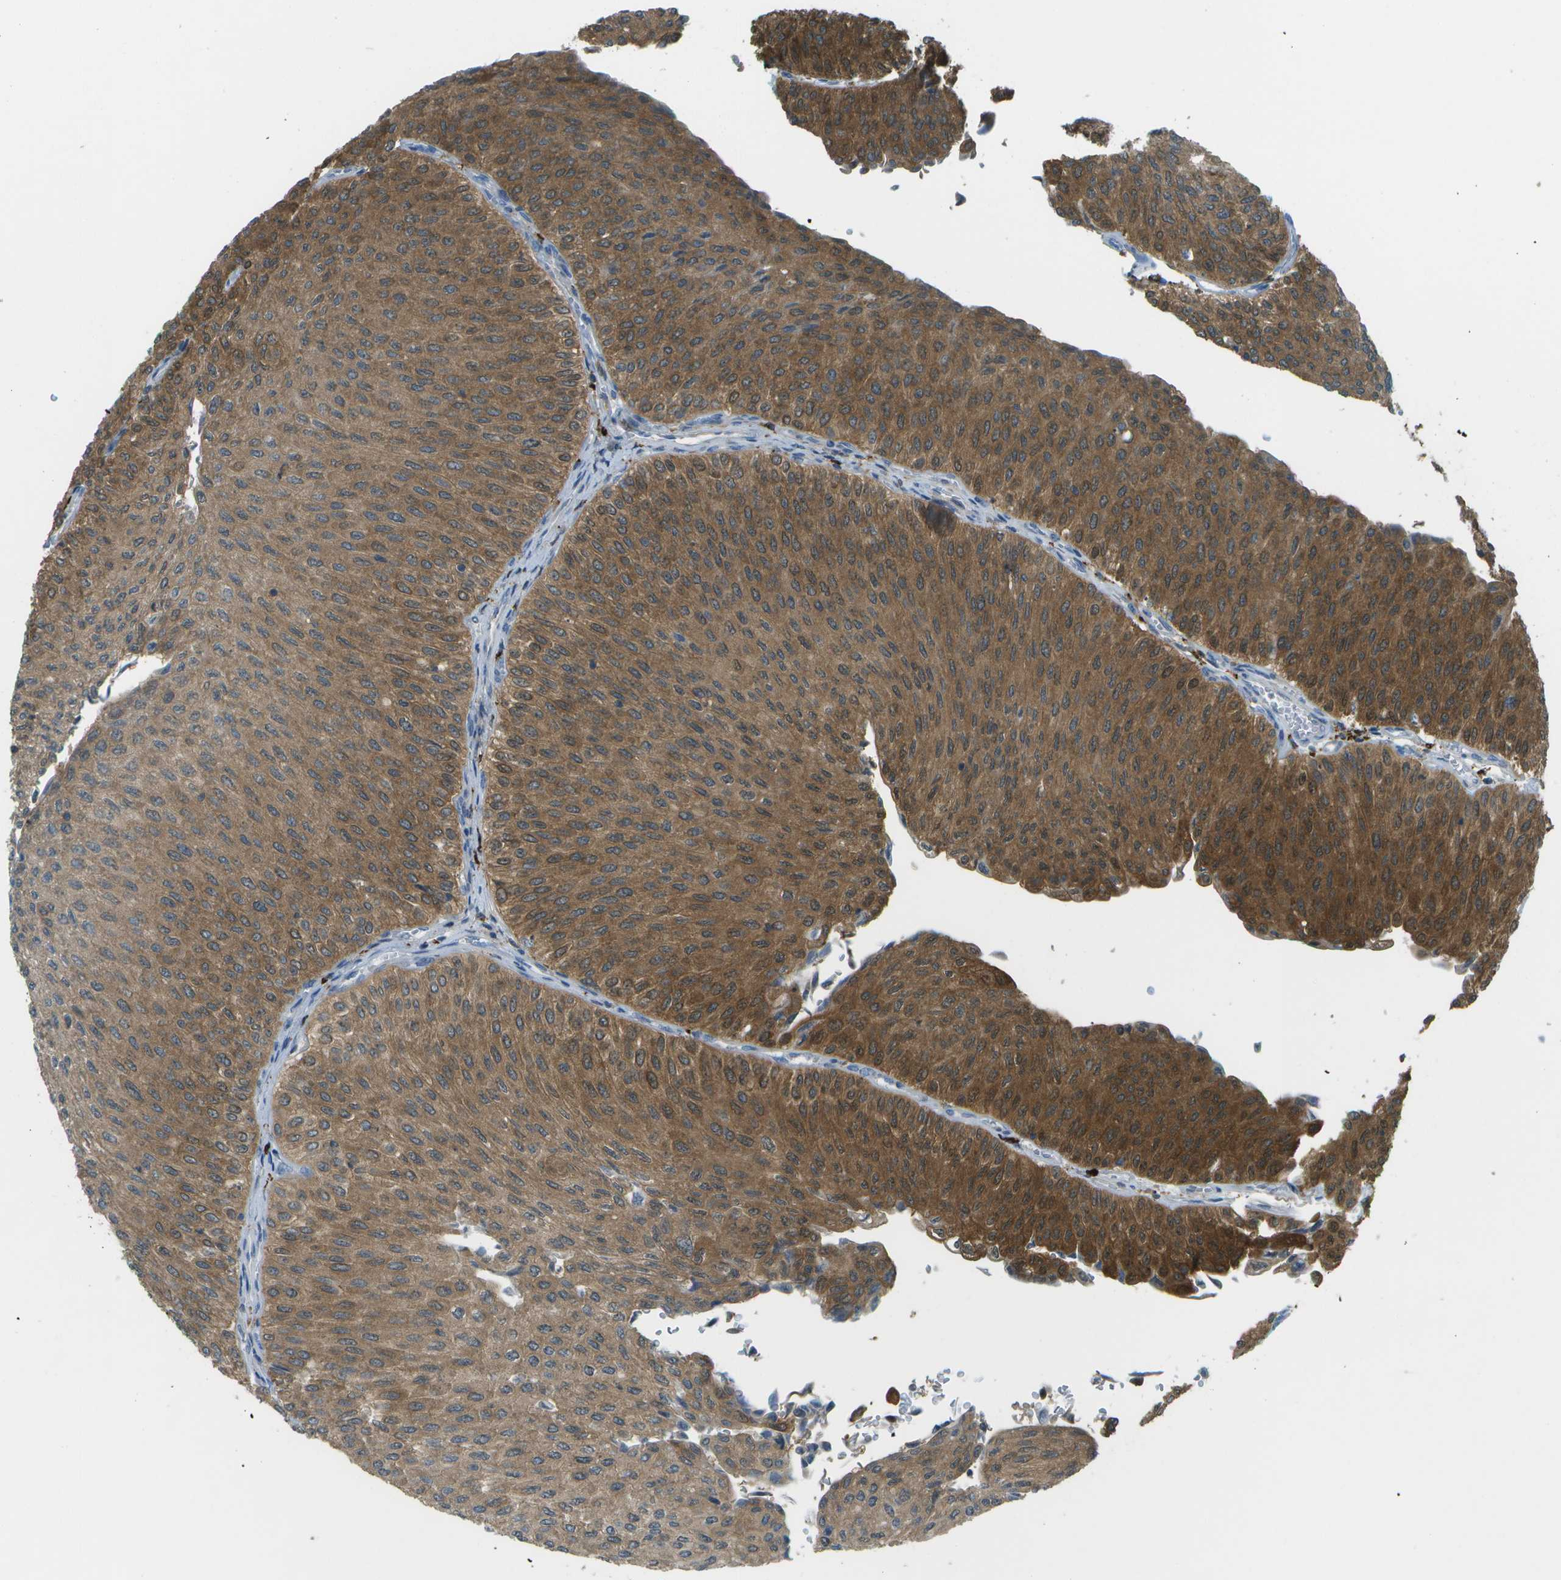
{"staining": {"intensity": "strong", "quantity": ">75%", "location": "cytoplasmic/membranous"}, "tissue": "urothelial cancer", "cell_type": "Tumor cells", "image_type": "cancer", "snomed": [{"axis": "morphology", "description": "Urothelial carcinoma, Low grade"}, {"axis": "topography", "description": "Urinary bladder"}], "caption": "IHC micrograph of neoplastic tissue: urothelial cancer stained using IHC demonstrates high levels of strong protein expression localized specifically in the cytoplasmic/membranous of tumor cells, appearing as a cytoplasmic/membranous brown color.", "gene": "CDH23", "patient": {"sex": "male", "age": 78}}